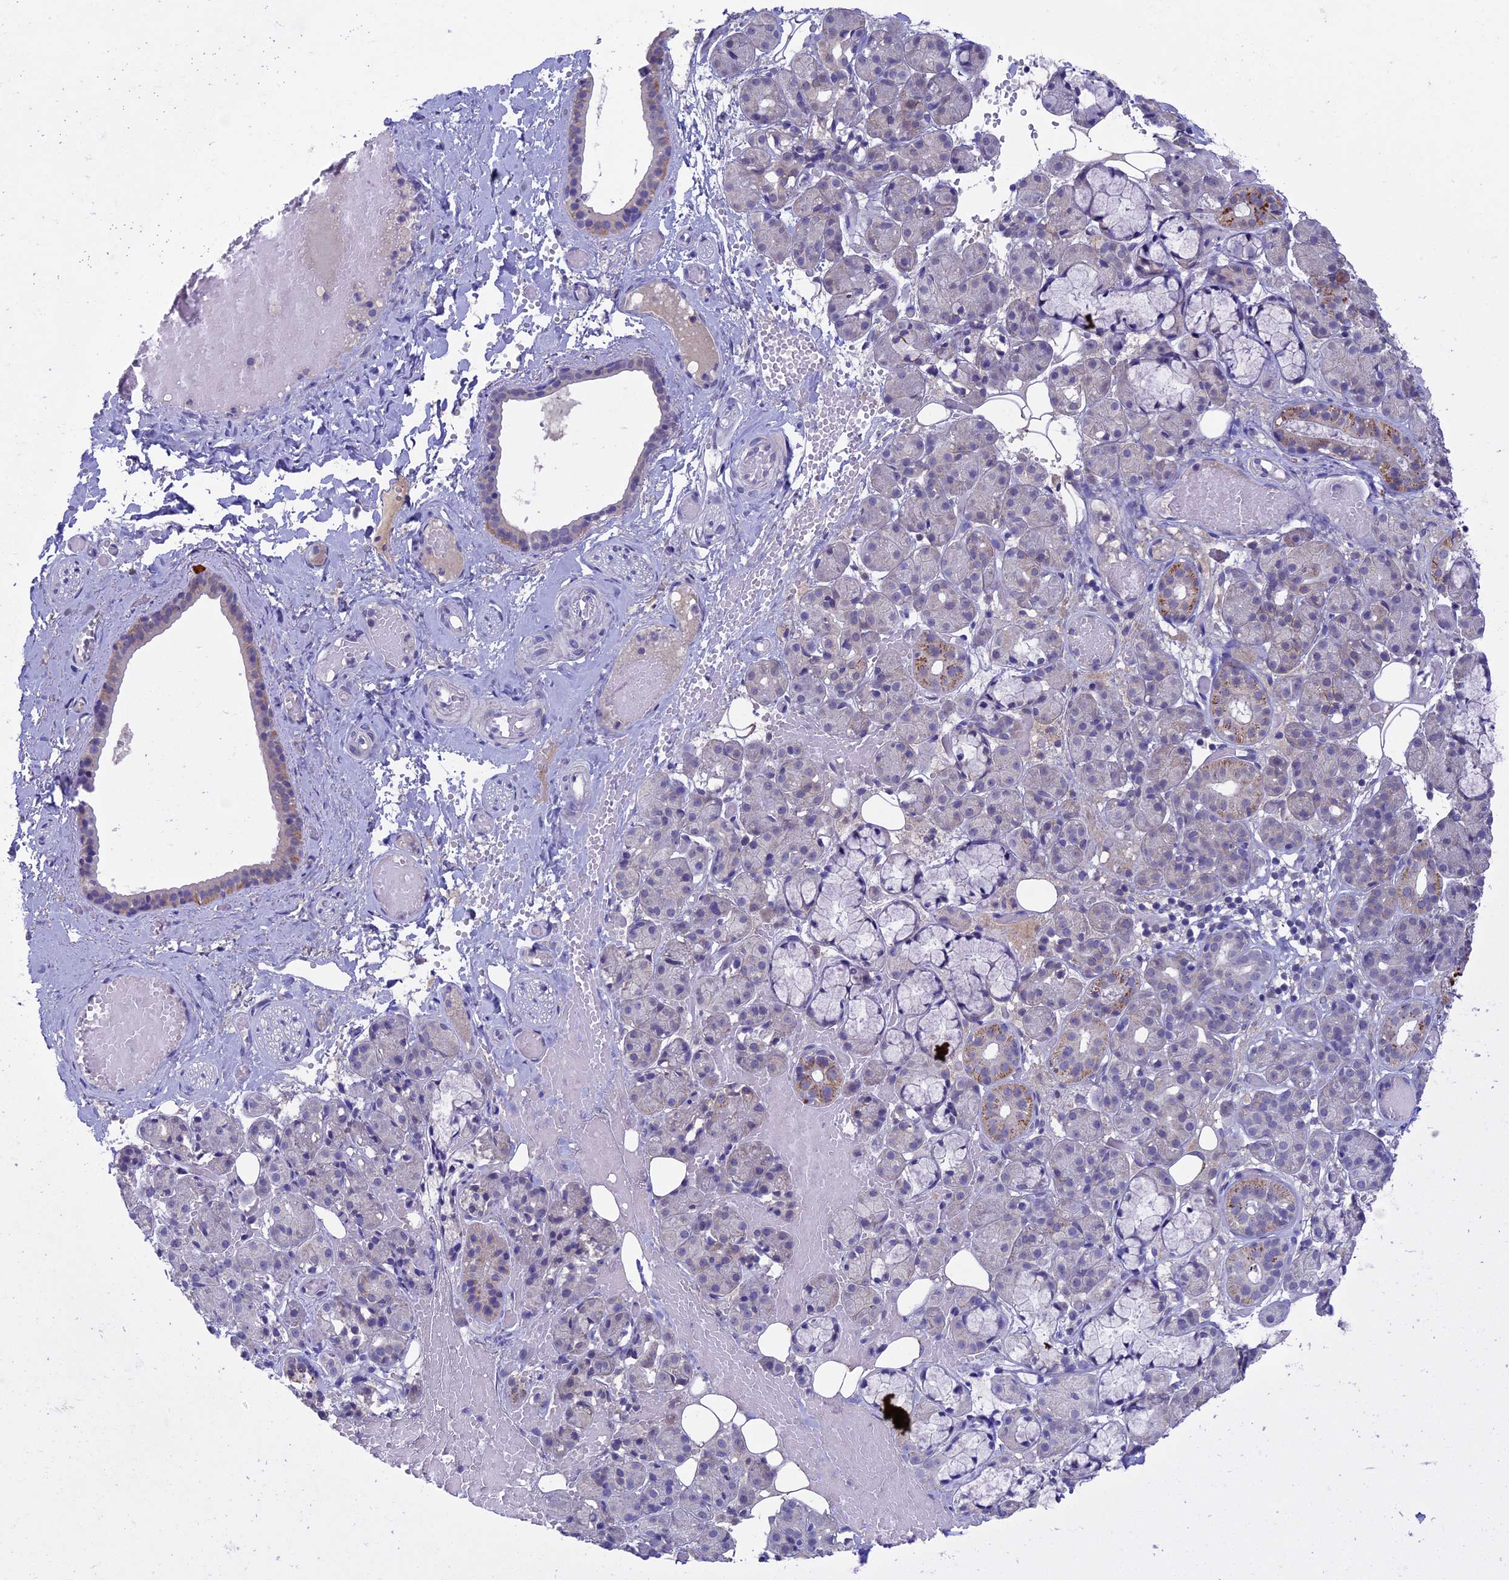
{"staining": {"intensity": "moderate", "quantity": "<25%", "location": "cytoplasmic/membranous"}, "tissue": "salivary gland", "cell_type": "Glandular cells", "image_type": "normal", "snomed": [{"axis": "morphology", "description": "Normal tissue, NOS"}, {"axis": "topography", "description": "Salivary gland"}], "caption": "Unremarkable salivary gland shows moderate cytoplasmic/membranous staining in approximately <25% of glandular cells, visualized by immunohistochemistry. The staining is performed using DAB (3,3'-diaminobenzidine) brown chromogen to label protein expression. The nuclei are counter-stained blue using hematoxylin.", "gene": "RCCD1", "patient": {"sex": "male", "age": 63}}